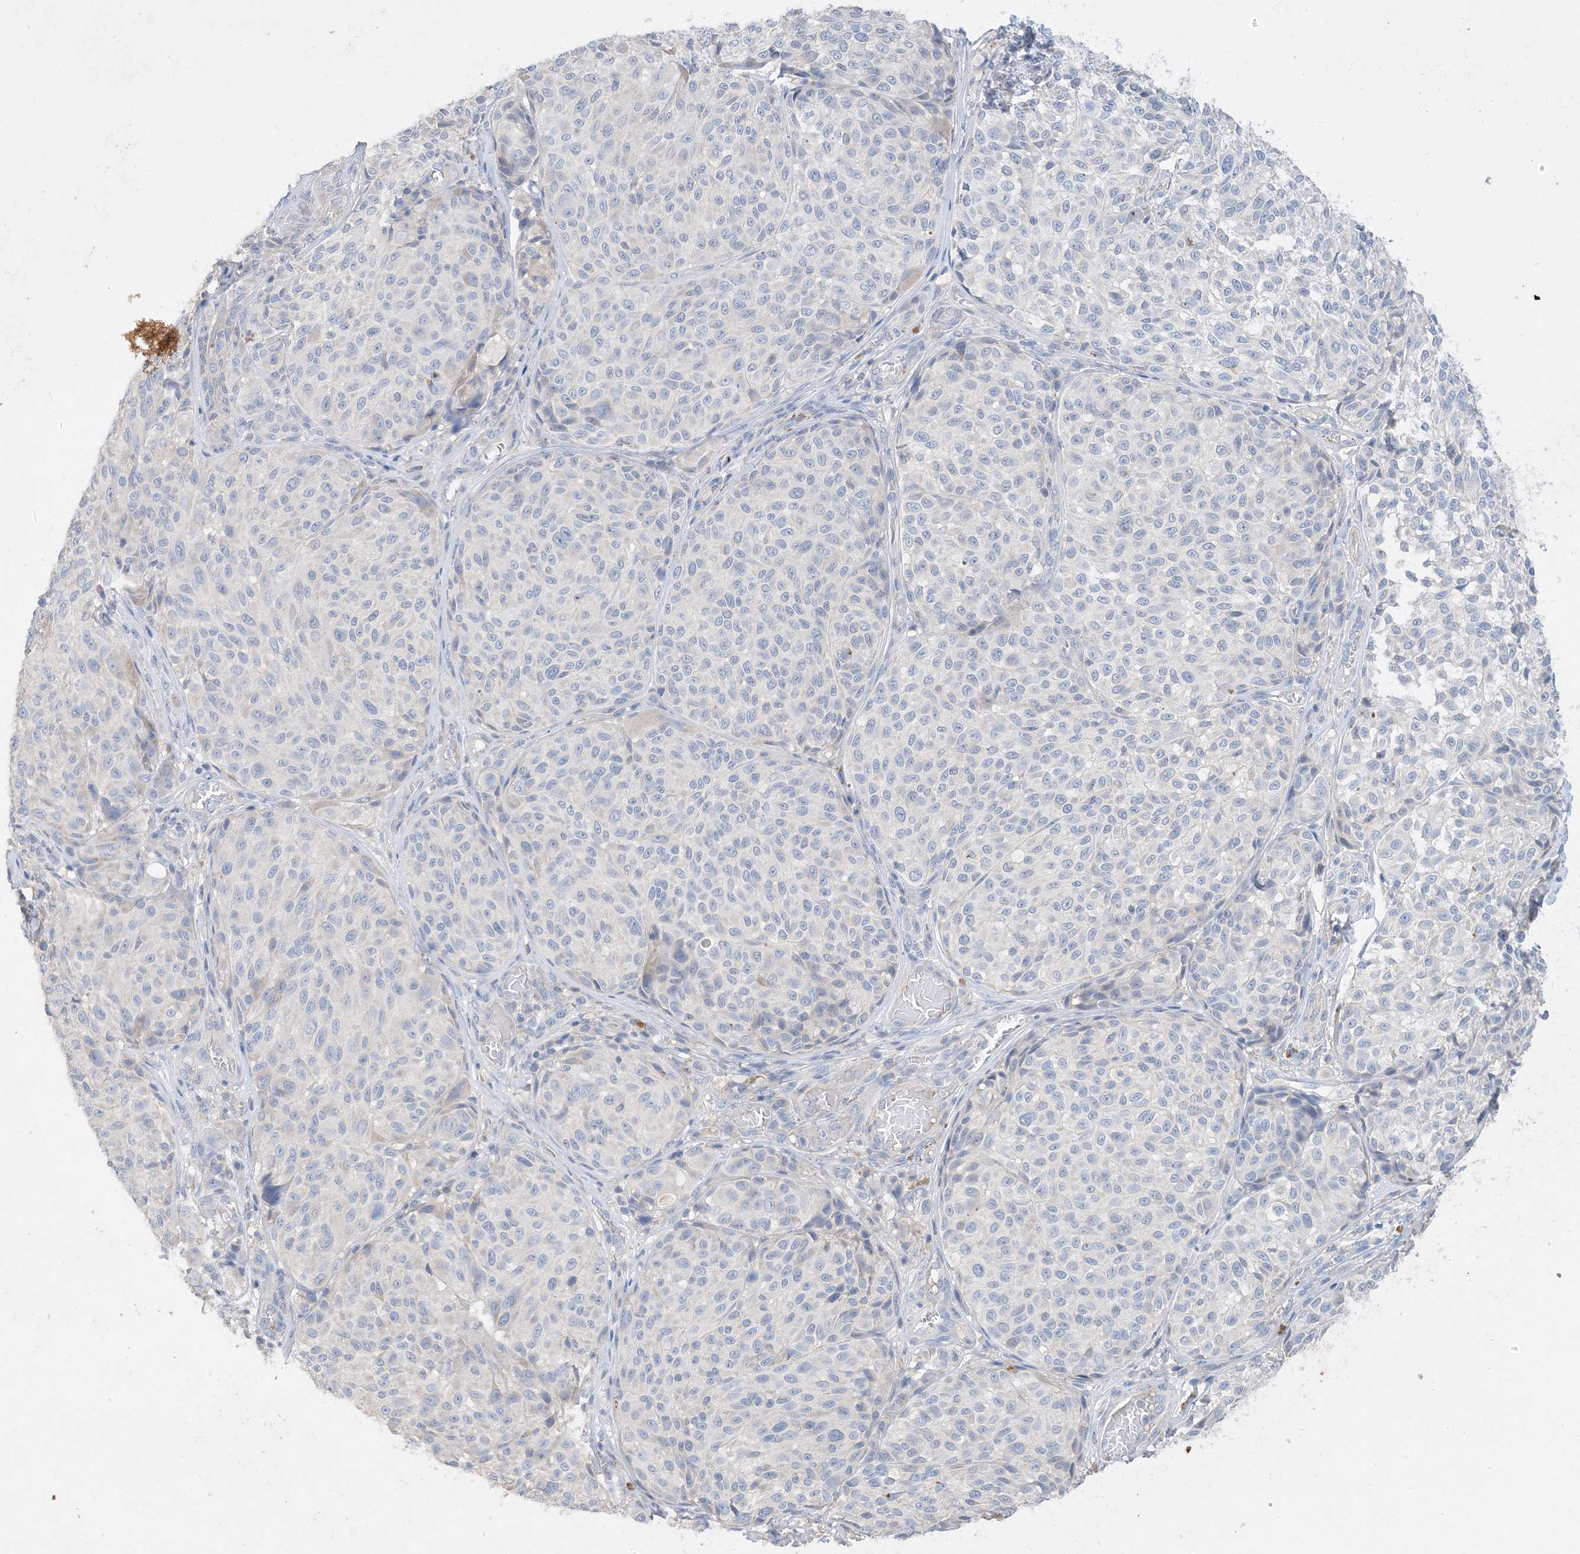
{"staining": {"intensity": "negative", "quantity": "none", "location": "none"}, "tissue": "melanoma", "cell_type": "Tumor cells", "image_type": "cancer", "snomed": [{"axis": "morphology", "description": "Malignant melanoma, NOS"}, {"axis": "topography", "description": "Skin"}], "caption": "Immunohistochemistry image of malignant melanoma stained for a protein (brown), which reveals no positivity in tumor cells.", "gene": "KPRP", "patient": {"sex": "male", "age": 83}}